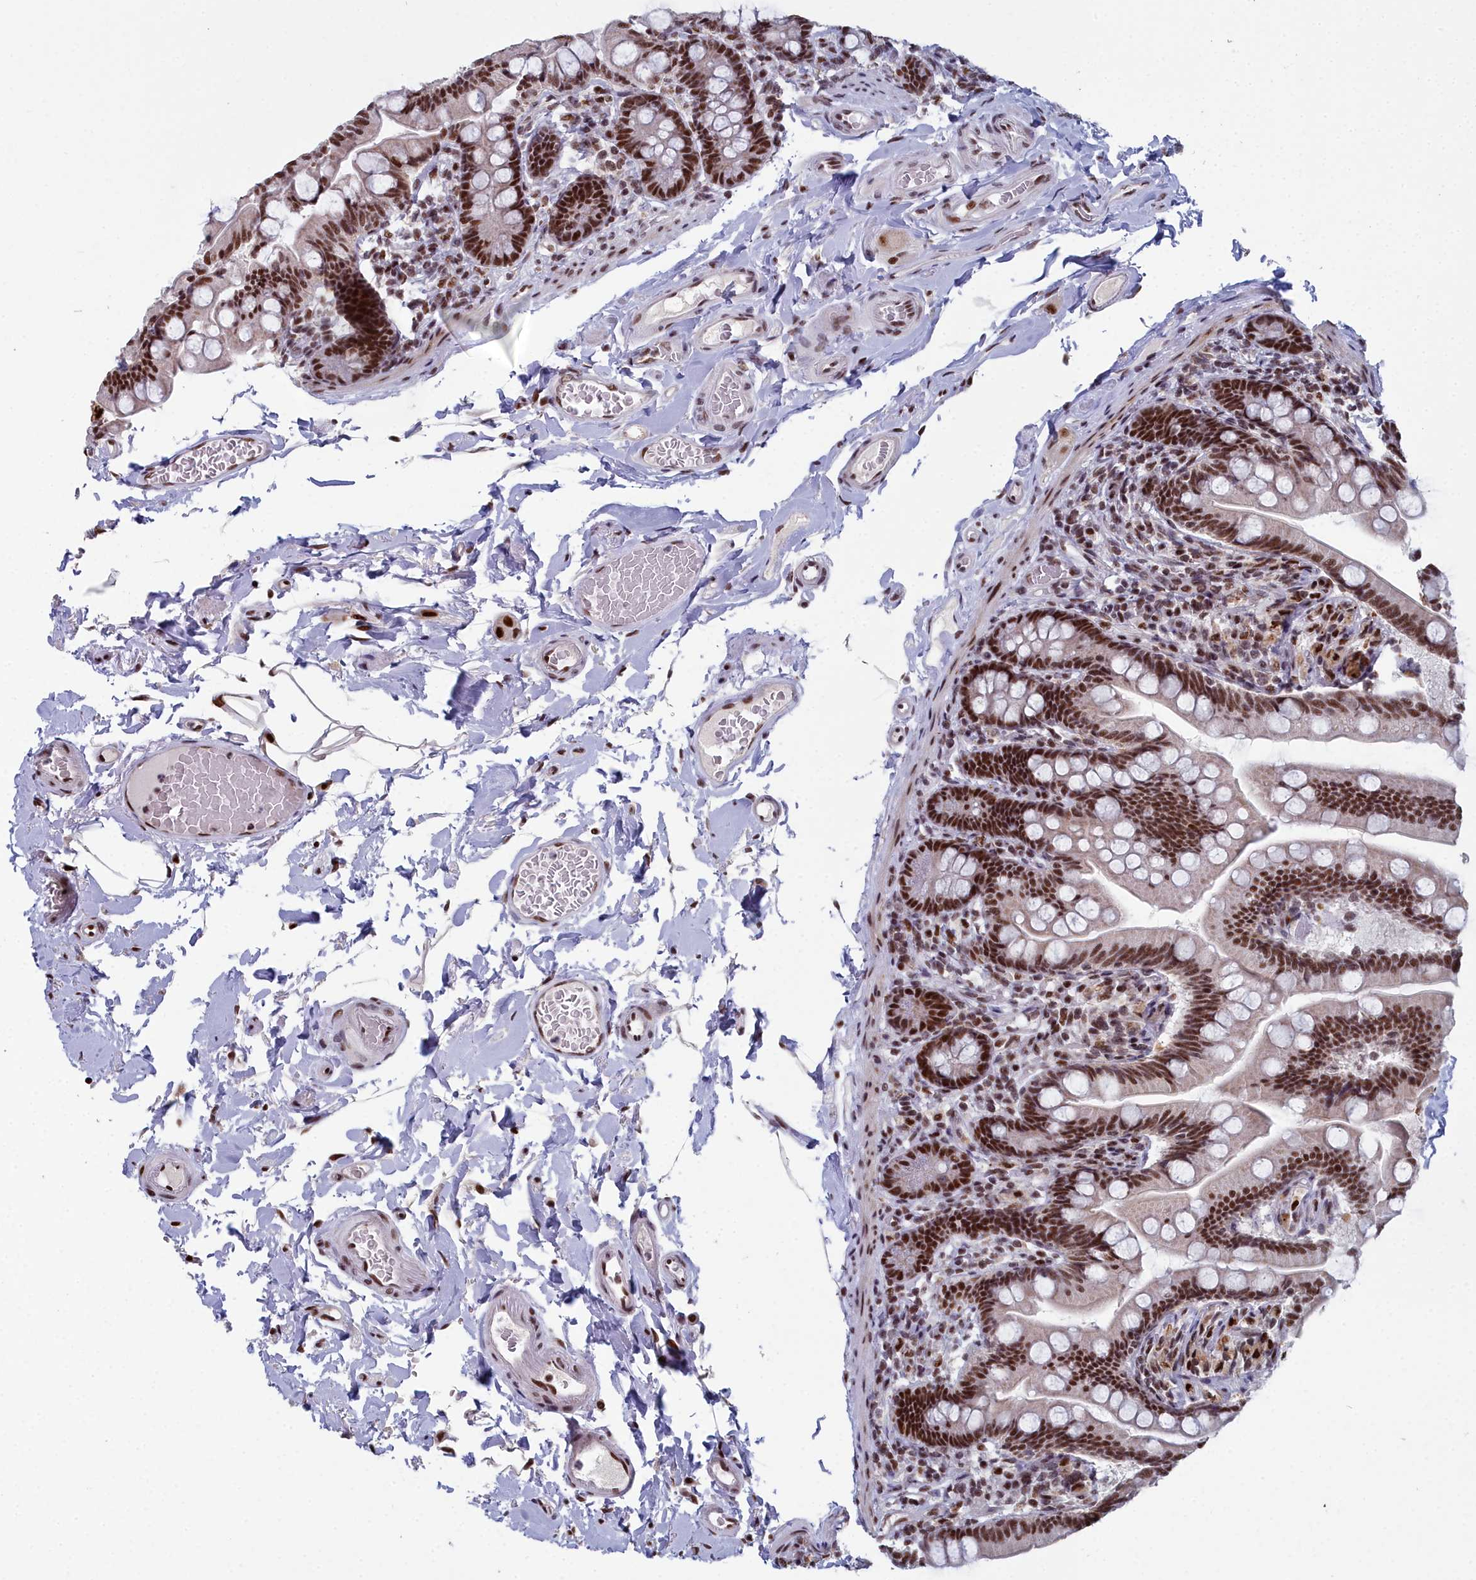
{"staining": {"intensity": "strong", "quantity": ">75%", "location": "nuclear"}, "tissue": "small intestine", "cell_type": "Glandular cells", "image_type": "normal", "snomed": [{"axis": "morphology", "description": "Normal tissue, NOS"}, {"axis": "topography", "description": "Small intestine"}], "caption": "A high amount of strong nuclear expression is appreciated in approximately >75% of glandular cells in benign small intestine. The staining was performed using DAB (3,3'-diaminobenzidine), with brown indicating positive protein expression. Nuclei are stained blue with hematoxylin.", "gene": "SF3B3", "patient": {"sex": "female", "age": 64}}